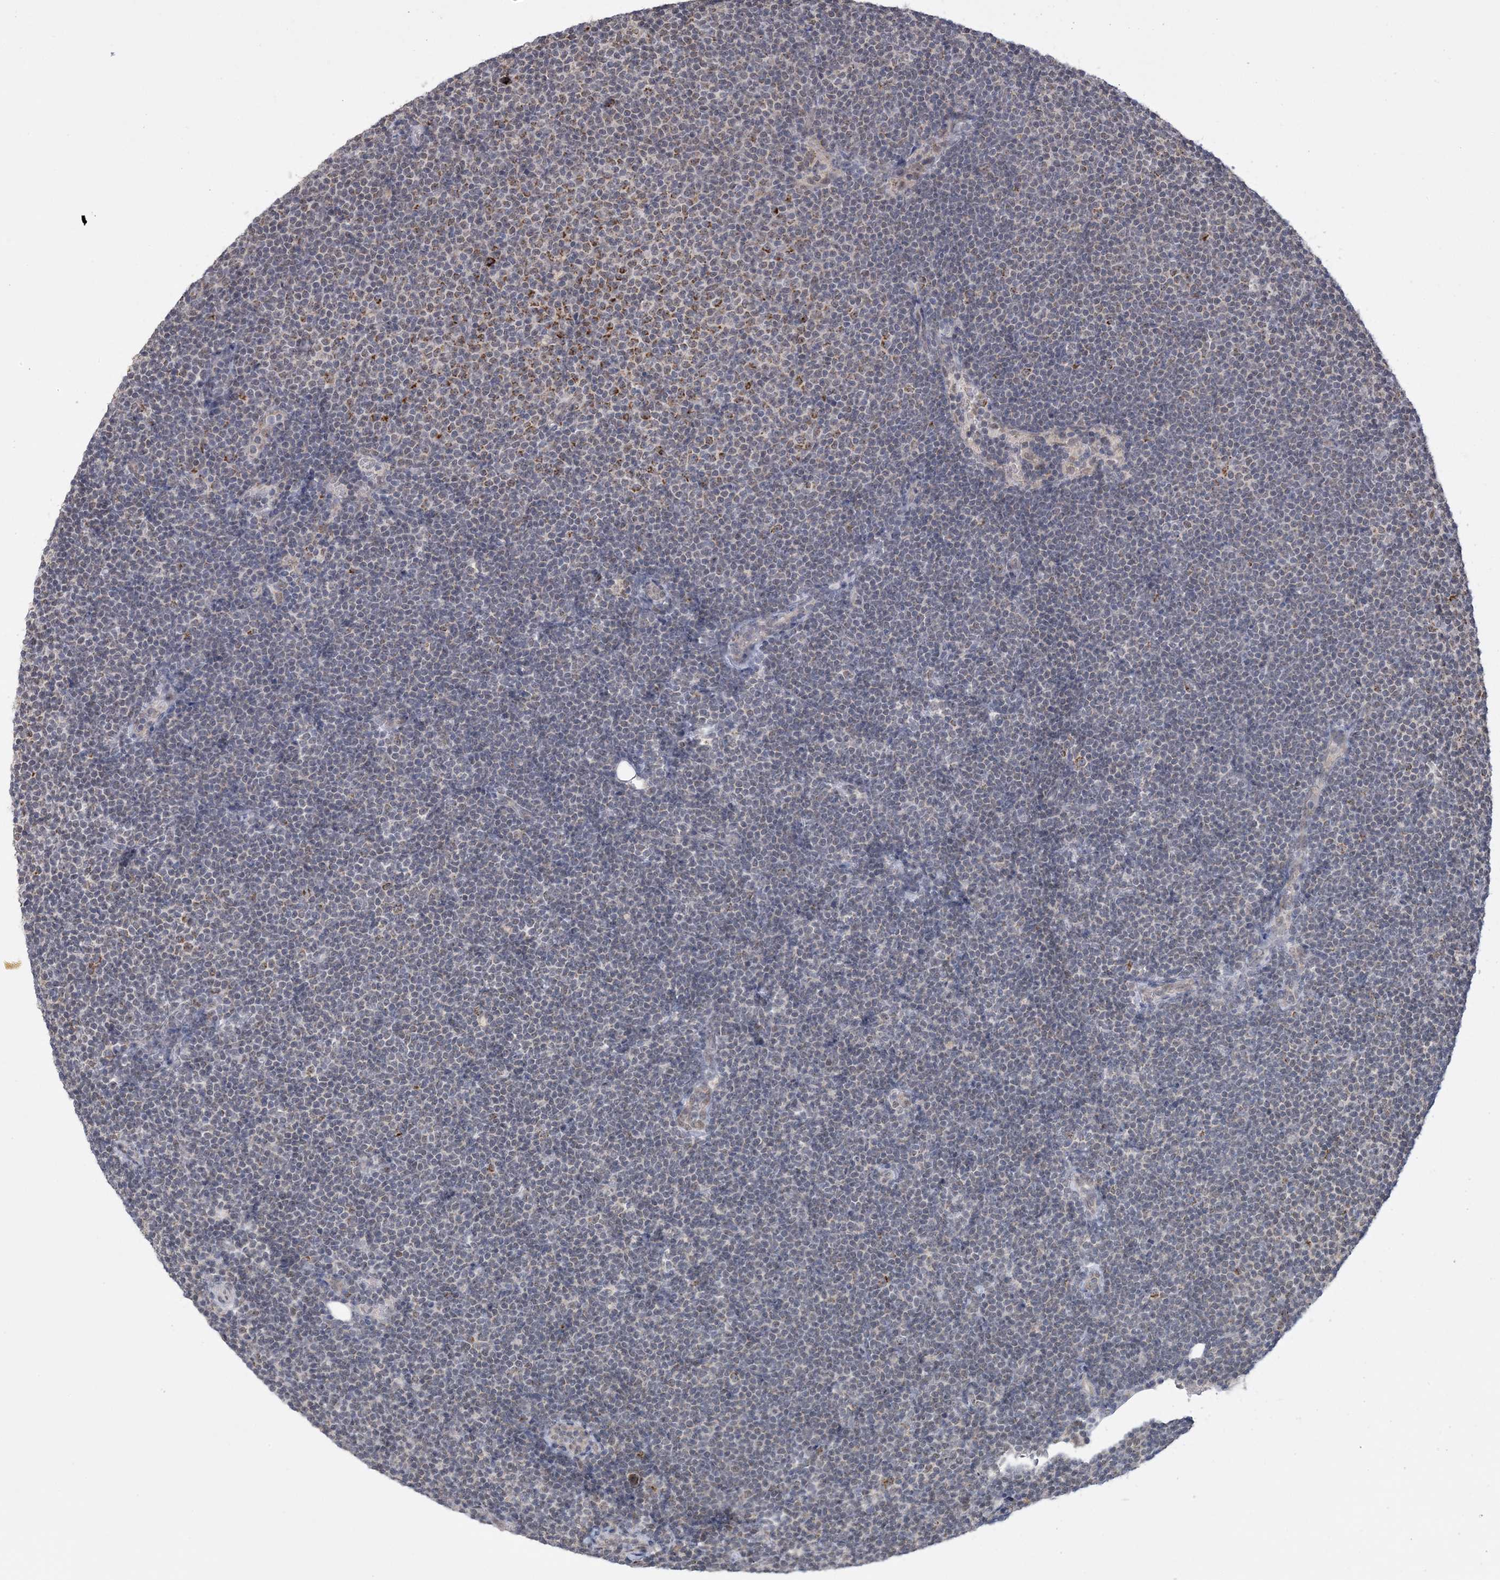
{"staining": {"intensity": "moderate", "quantity": "<25%", "location": "cytoplasmic/membranous"}, "tissue": "lymphoma", "cell_type": "Tumor cells", "image_type": "cancer", "snomed": [{"axis": "morphology", "description": "Malignant lymphoma, non-Hodgkin's type, Low grade"}, {"axis": "topography", "description": "Lymph node"}], "caption": "Immunohistochemical staining of lymphoma displays low levels of moderate cytoplasmic/membranous staining in about <25% of tumor cells.", "gene": "TRMT10C", "patient": {"sex": "female", "age": 53}}